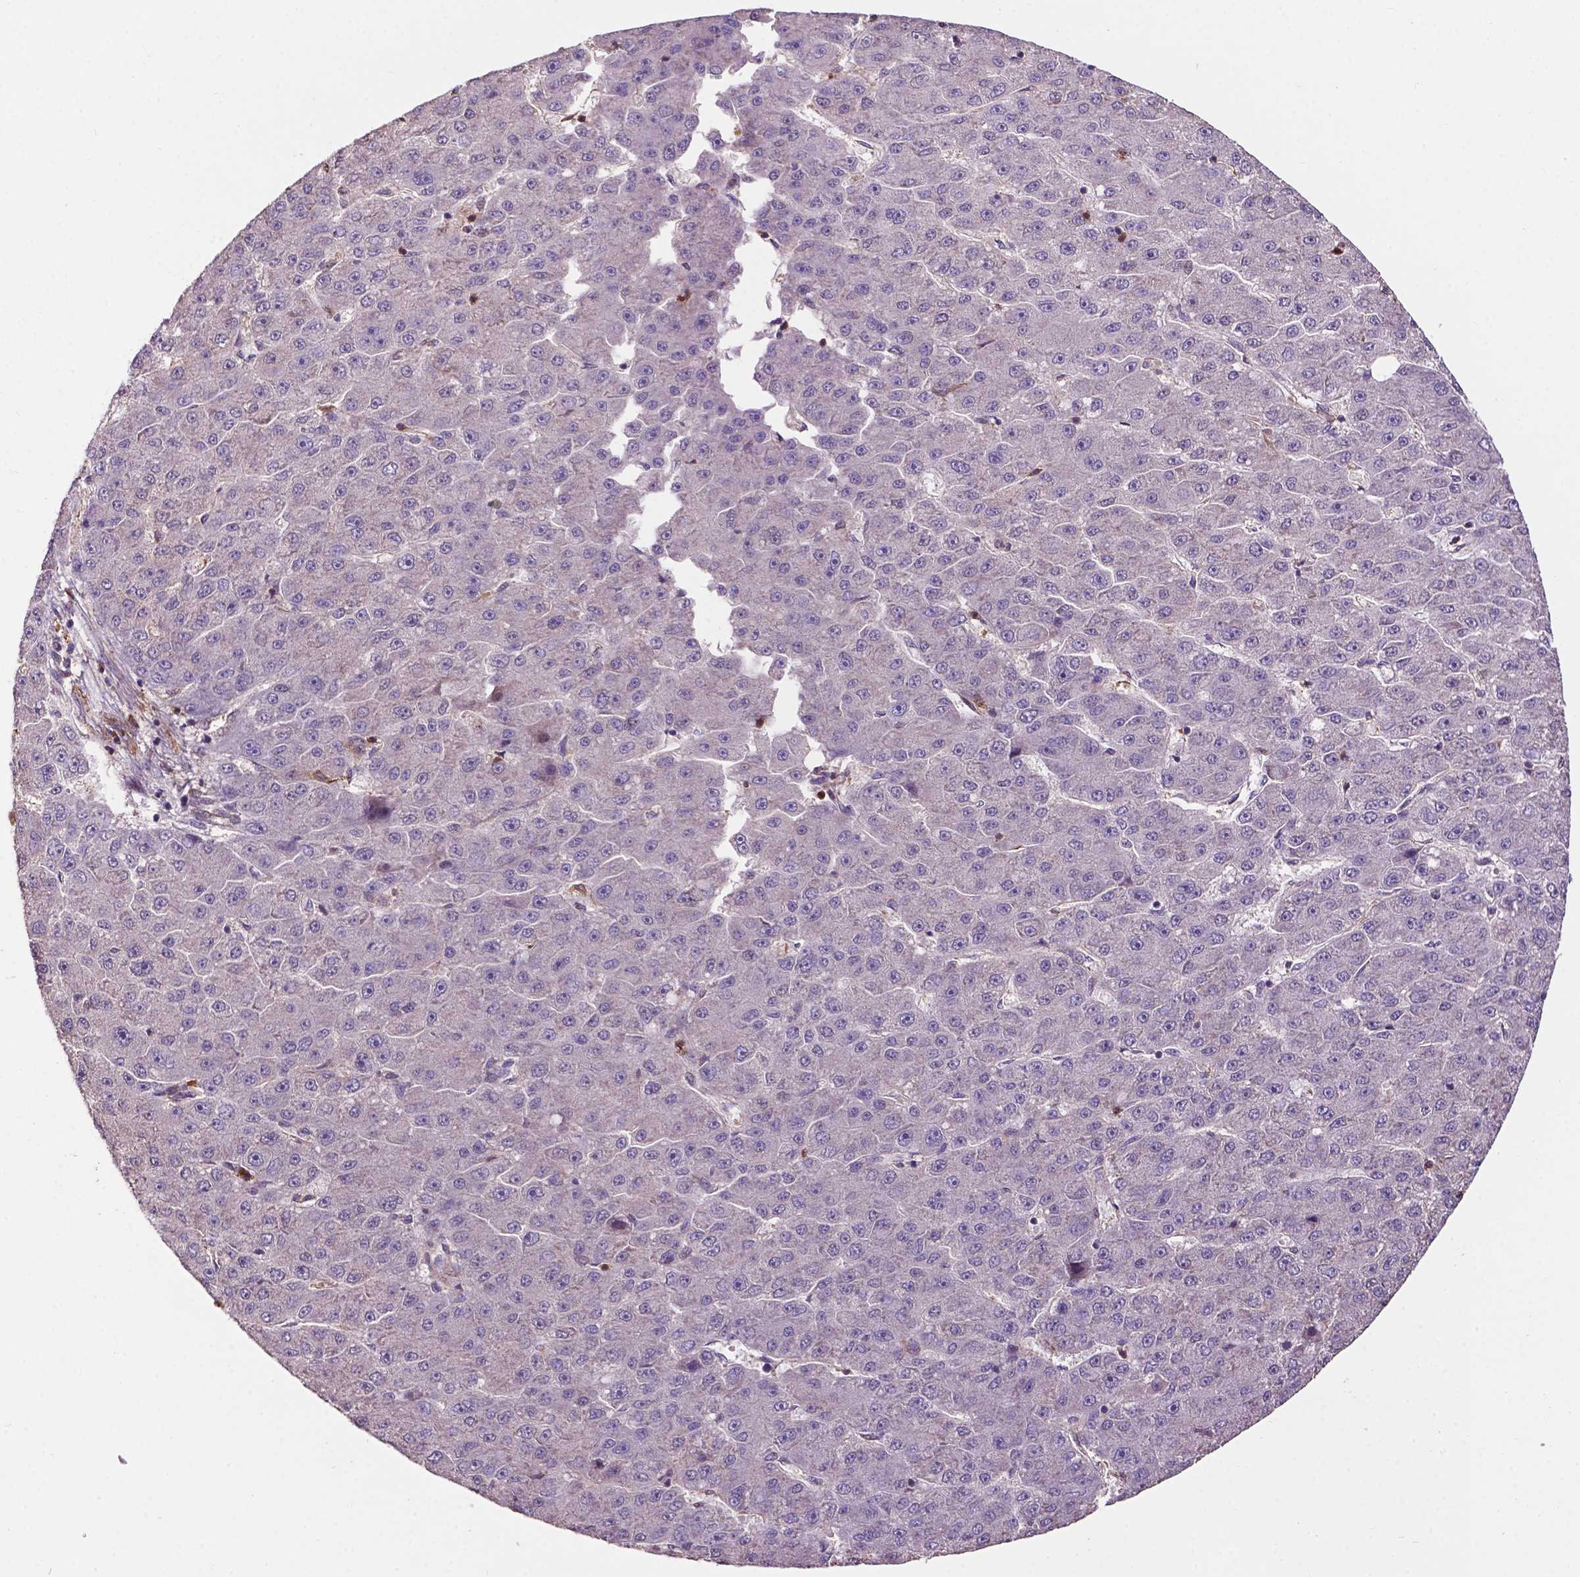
{"staining": {"intensity": "negative", "quantity": "none", "location": "none"}, "tissue": "liver cancer", "cell_type": "Tumor cells", "image_type": "cancer", "snomed": [{"axis": "morphology", "description": "Carcinoma, Hepatocellular, NOS"}, {"axis": "topography", "description": "Liver"}], "caption": "Protein analysis of hepatocellular carcinoma (liver) exhibits no significant positivity in tumor cells.", "gene": "SMAD3", "patient": {"sex": "male", "age": 67}}